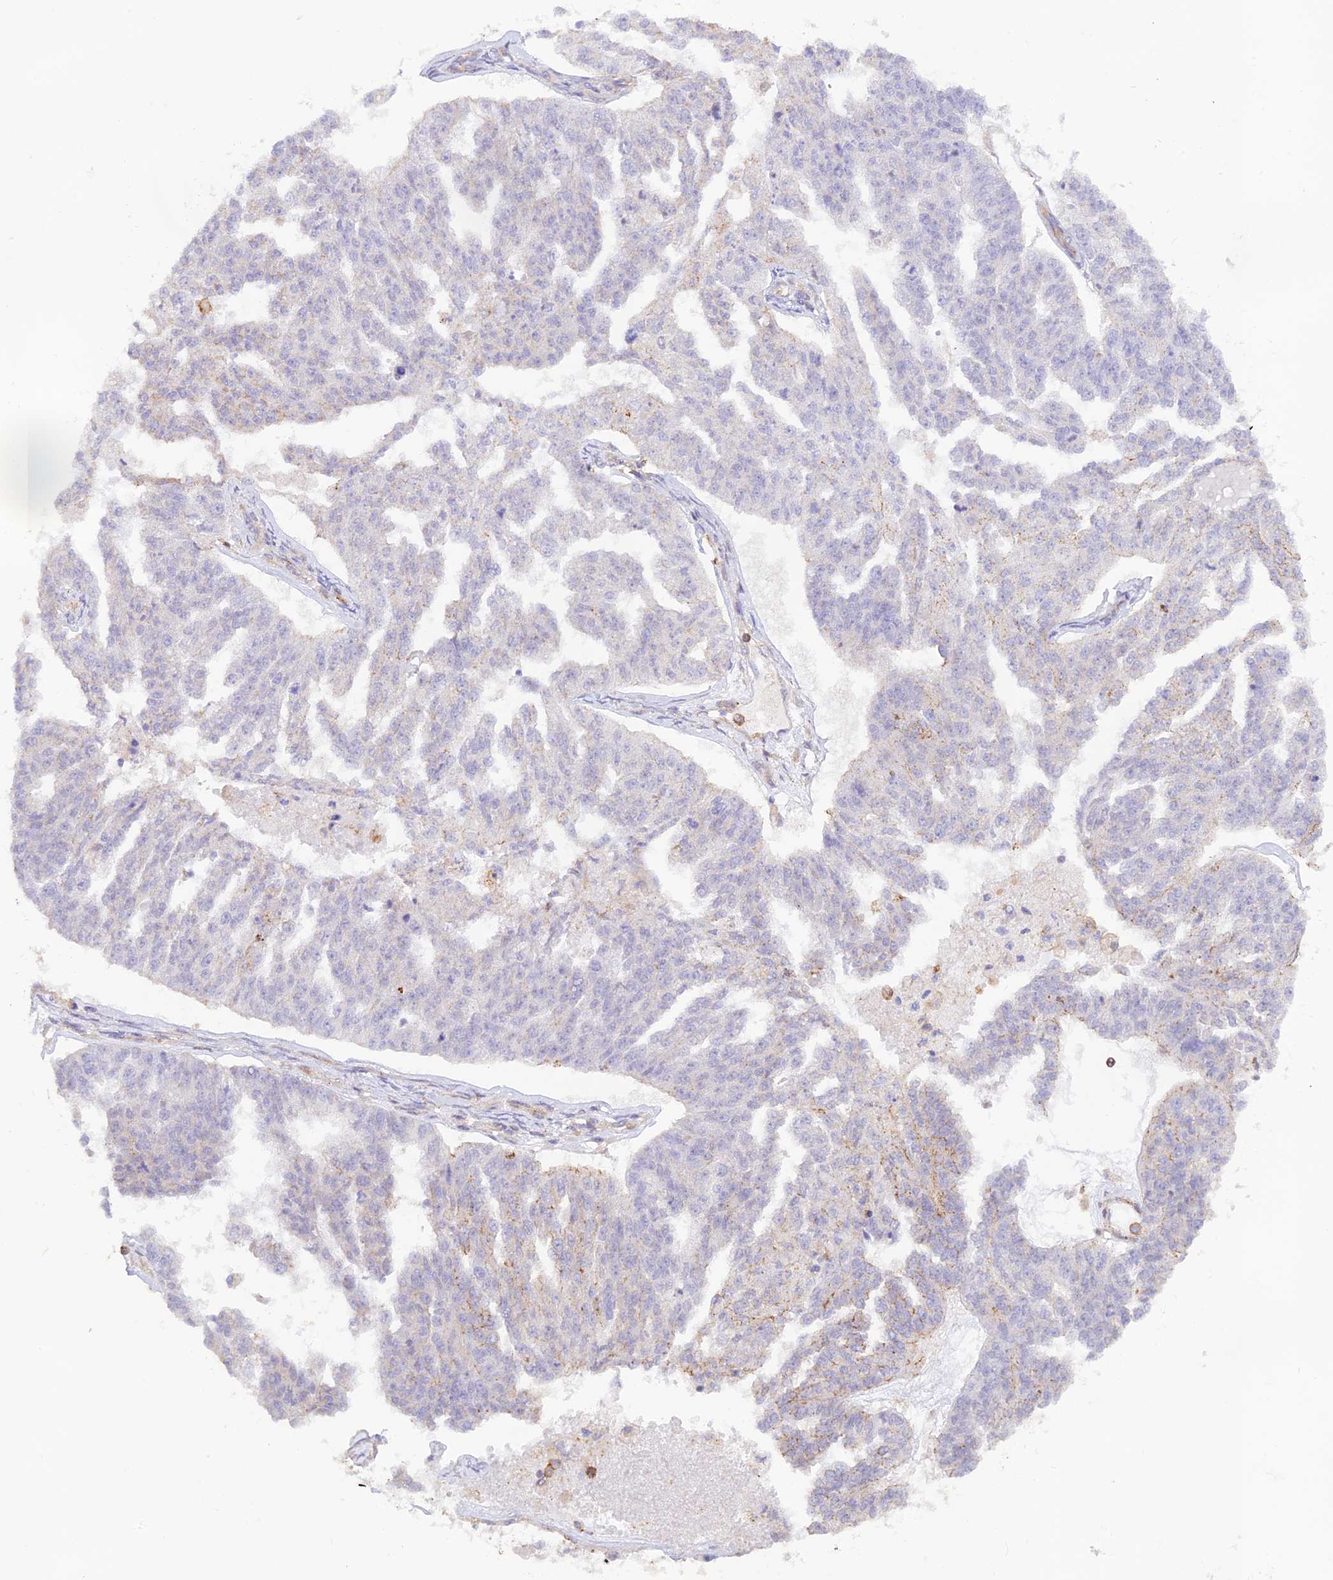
{"staining": {"intensity": "weak", "quantity": "<25%", "location": "cytoplasmic/membranous"}, "tissue": "ovarian cancer", "cell_type": "Tumor cells", "image_type": "cancer", "snomed": [{"axis": "morphology", "description": "Cystadenocarcinoma, serous, NOS"}, {"axis": "topography", "description": "Ovary"}], "caption": "A high-resolution image shows immunohistochemistry (IHC) staining of ovarian serous cystadenocarcinoma, which exhibits no significant expression in tumor cells.", "gene": "DENND1C", "patient": {"sex": "female", "age": 58}}